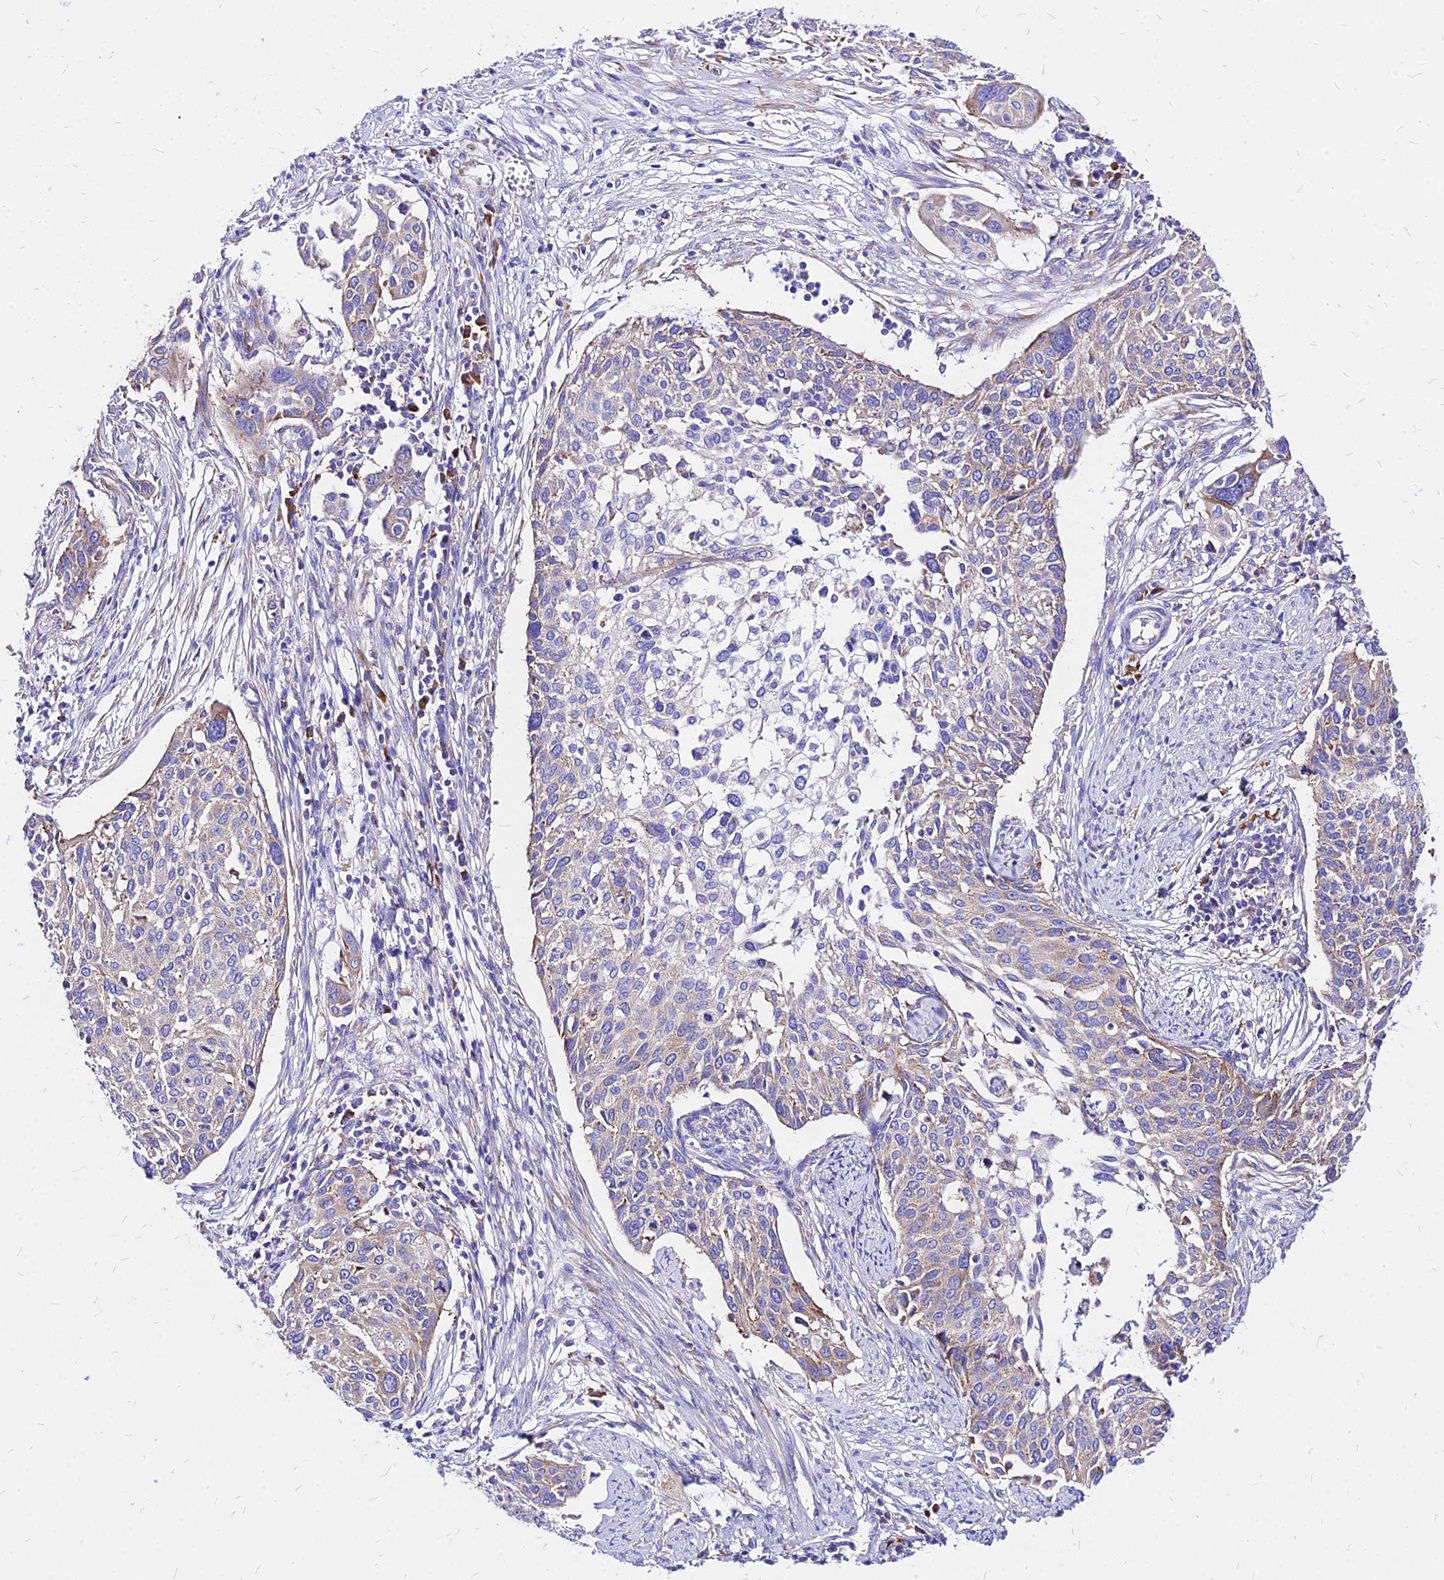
{"staining": {"intensity": "weak", "quantity": "25%-75%", "location": "cytoplasmic/membranous"}, "tissue": "cervical cancer", "cell_type": "Tumor cells", "image_type": "cancer", "snomed": [{"axis": "morphology", "description": "Squamous cell carcinoma, NOS"}, {"axis": "topography", "description": "Cervix"}], "caption": "Brown immunohistochemical staining in human squamous cell carcinoma (cervical) displays weak cytoplasmic/membranous staining in about 25%-75% of tumor cells.", "gene": "RPL19", "patient": {"sex": "female", "age": 44}}